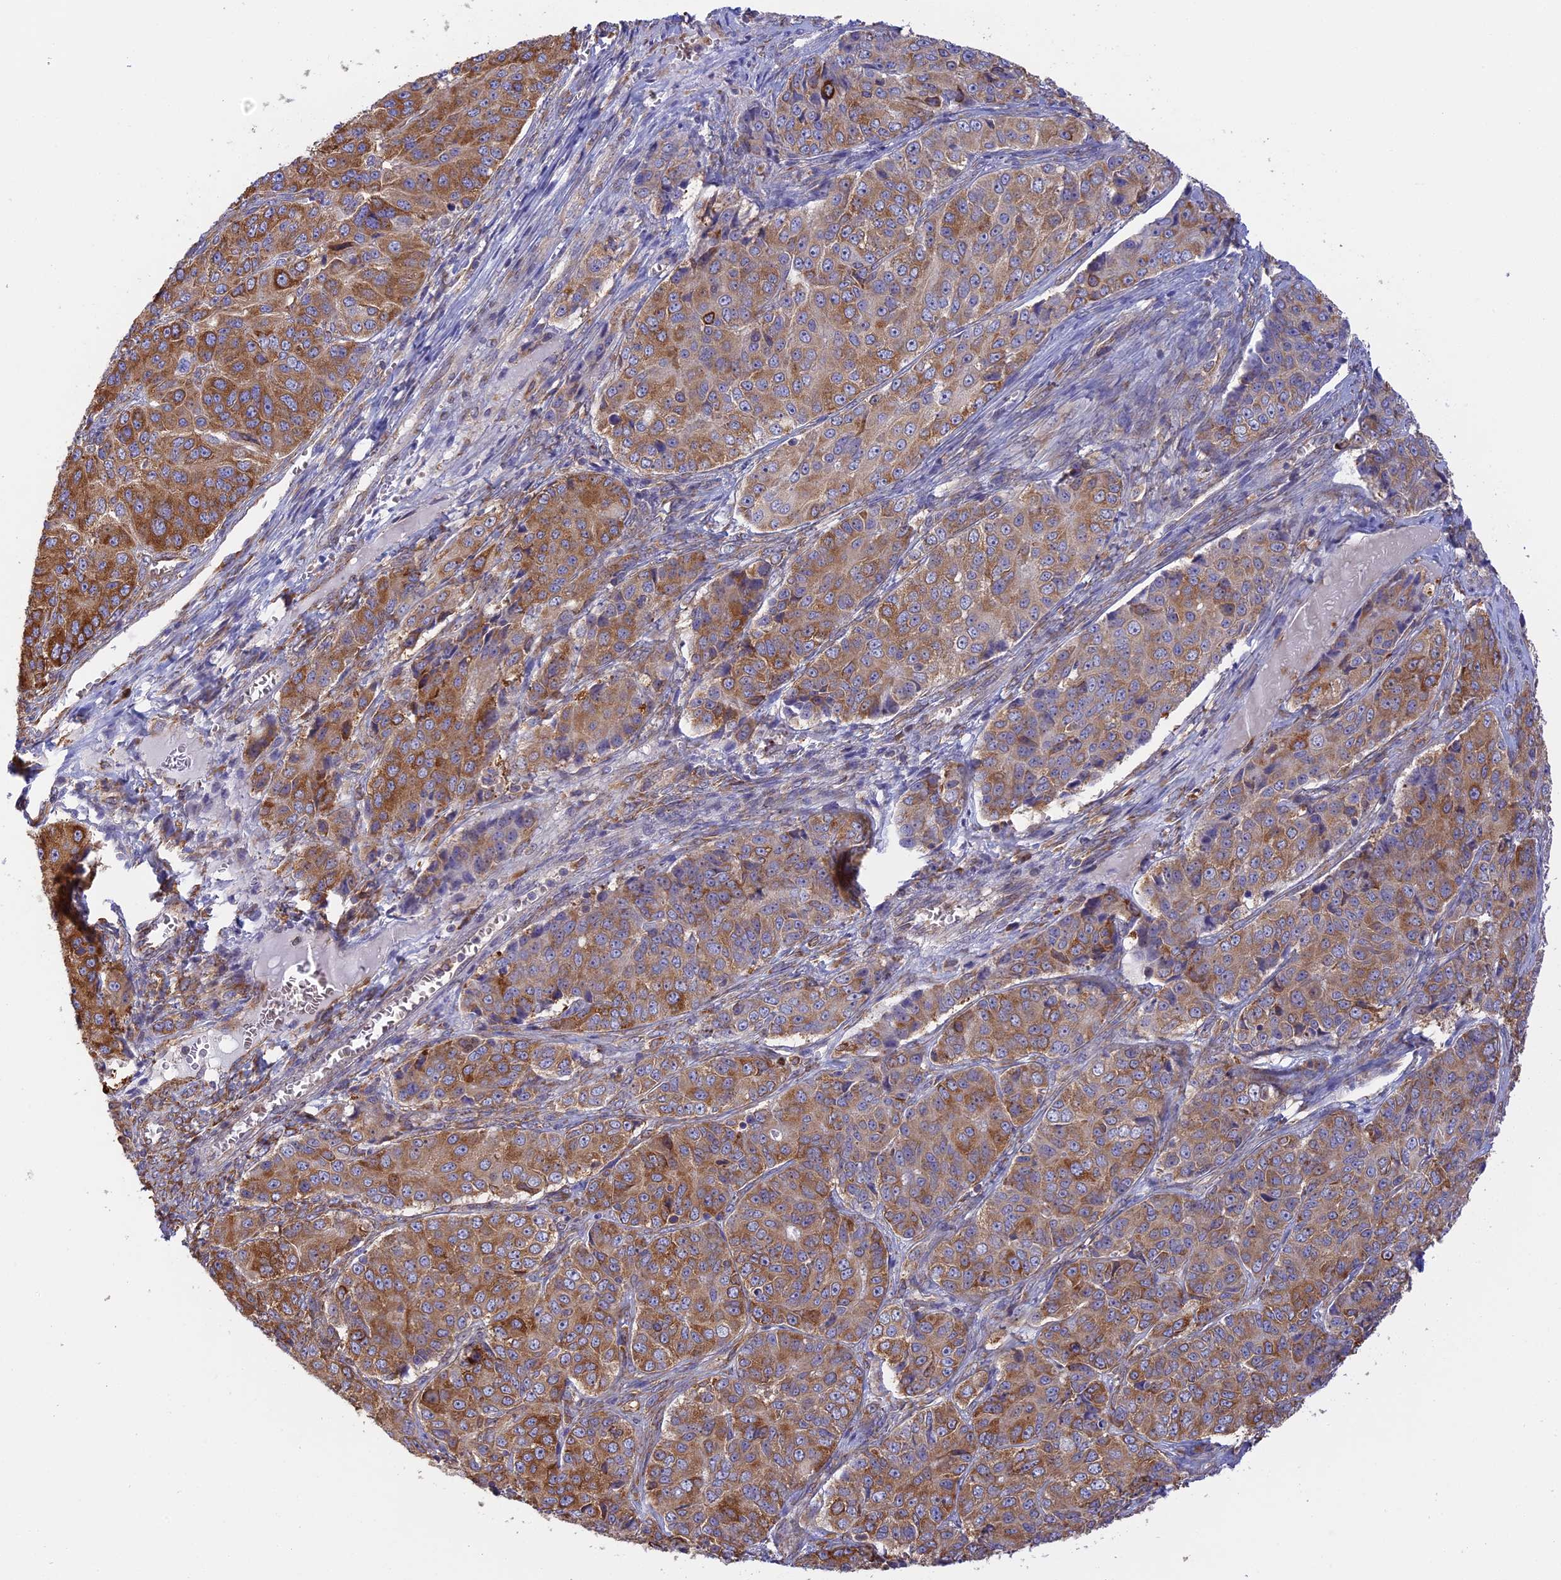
{"staining": {"intensity": "moderate", "quantity": ">75%", "location": "cytoplasmic/membranous"}, "tissue": "ovarian cancer", "cell_type": "Tumor cells", "image_type": "cancer", "snomed": [{"axis": "morphology", "description": "Carcinoma, endometroid"}, {"axis": "topography", "description": "Ovary"}], "caption": "A photomicrograph of human ovarian cancer stained for a protein reveals moderate cytoplasmic/membranous brown staining in tumor cells.", "gene": "GMIP", "patient": {"sex": "female", "age": 51}}